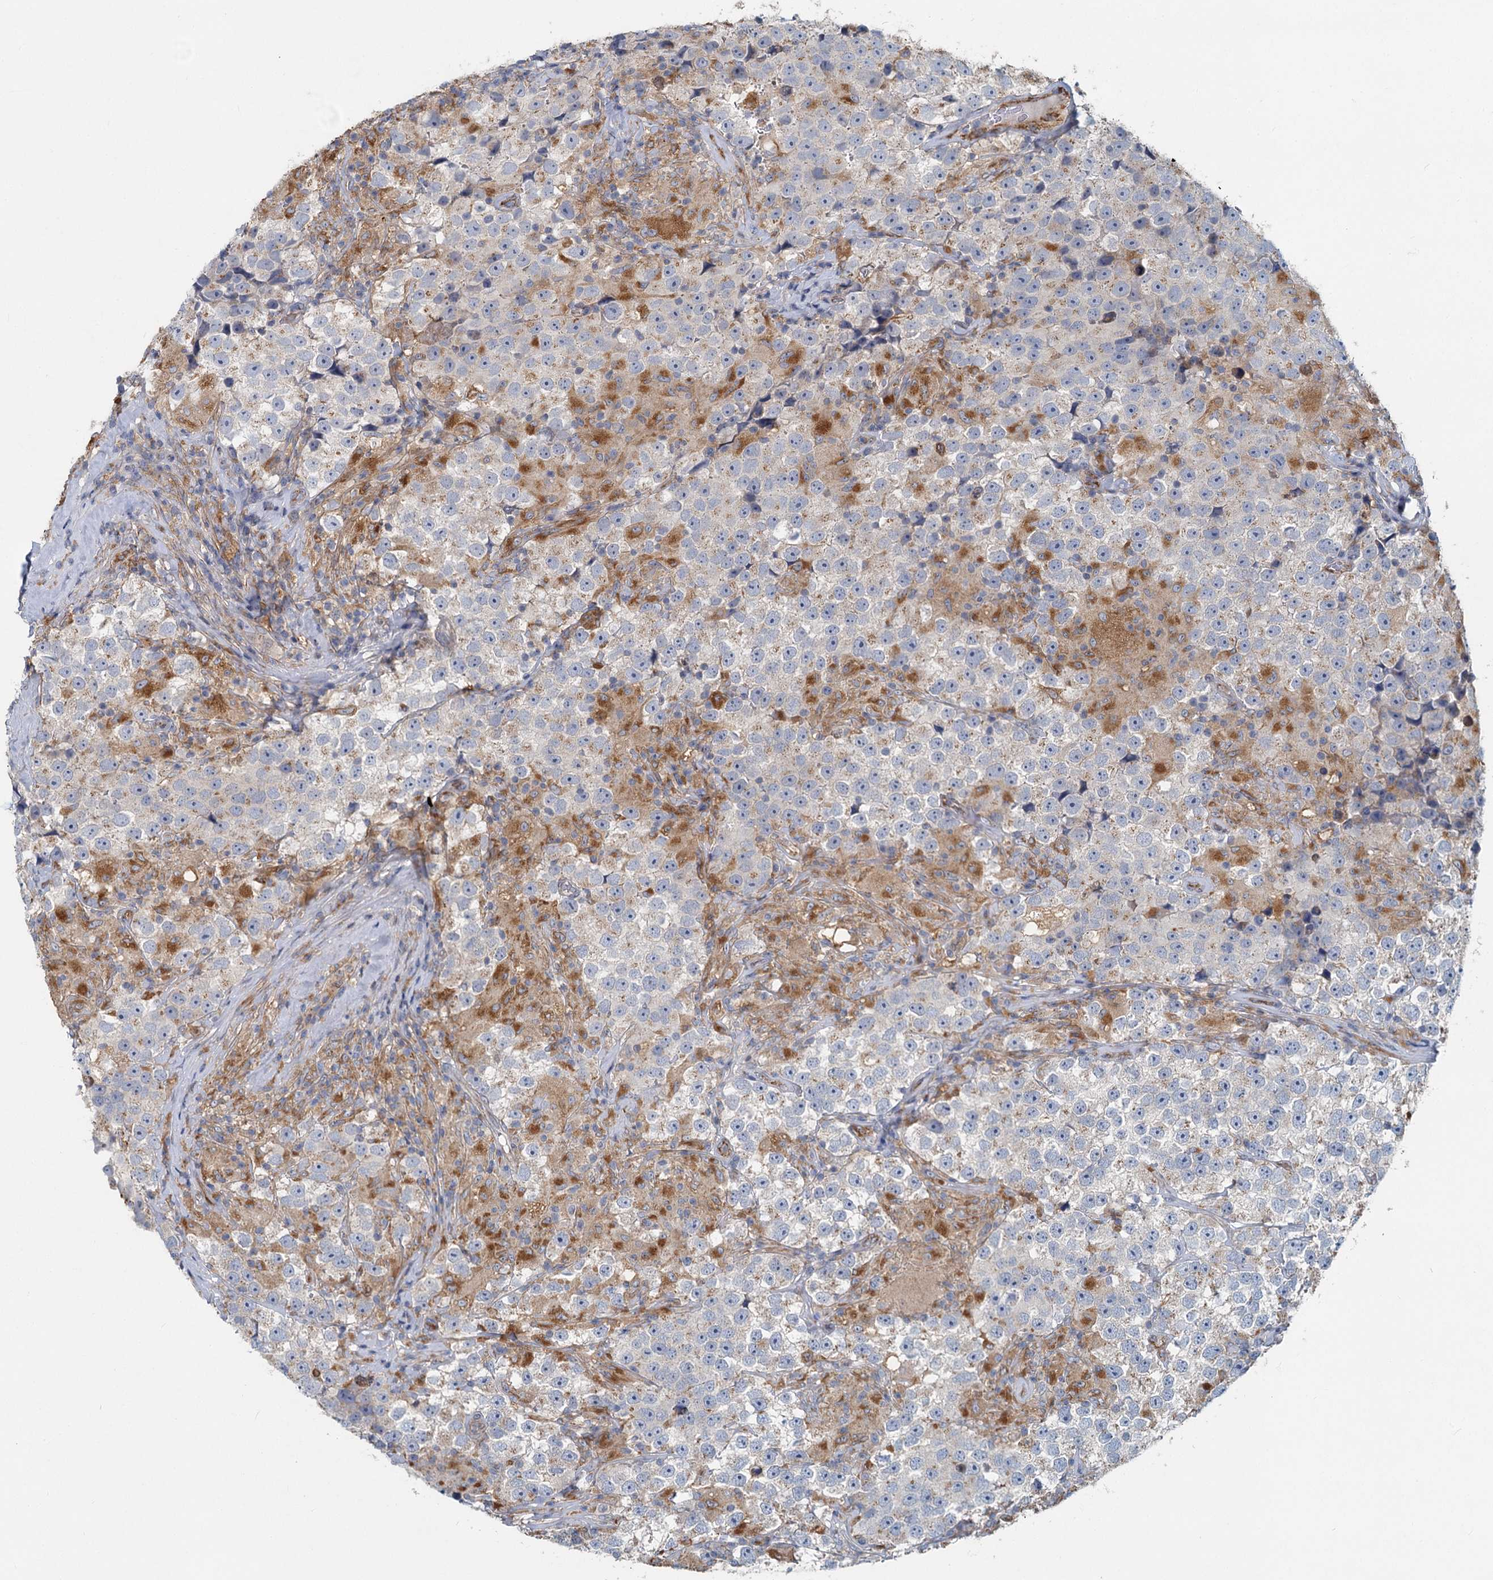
{"staining": {"intensity": "negative", "quantity": "none", "location": "none"}, "tissue": "testis cancer", "cell_type": "Tumor cells", "image_type": "cancer", "snomed": [{"axis": "morphology", "description": "Seminoma, NOS"}, {"axis": "topography", "description": "Testis"}], "caption": "Immunohistochemistry (IHC) histopathology image of testis seminoma stained for a protein (brown), which demonstrates no positivity in tumor cells. The staining is performed using DAB brown chromogen with nuclei counter-stained in using hematoxylin.", "gene": "ADCY2", "patient": {"sex": "male", "age": 46}}